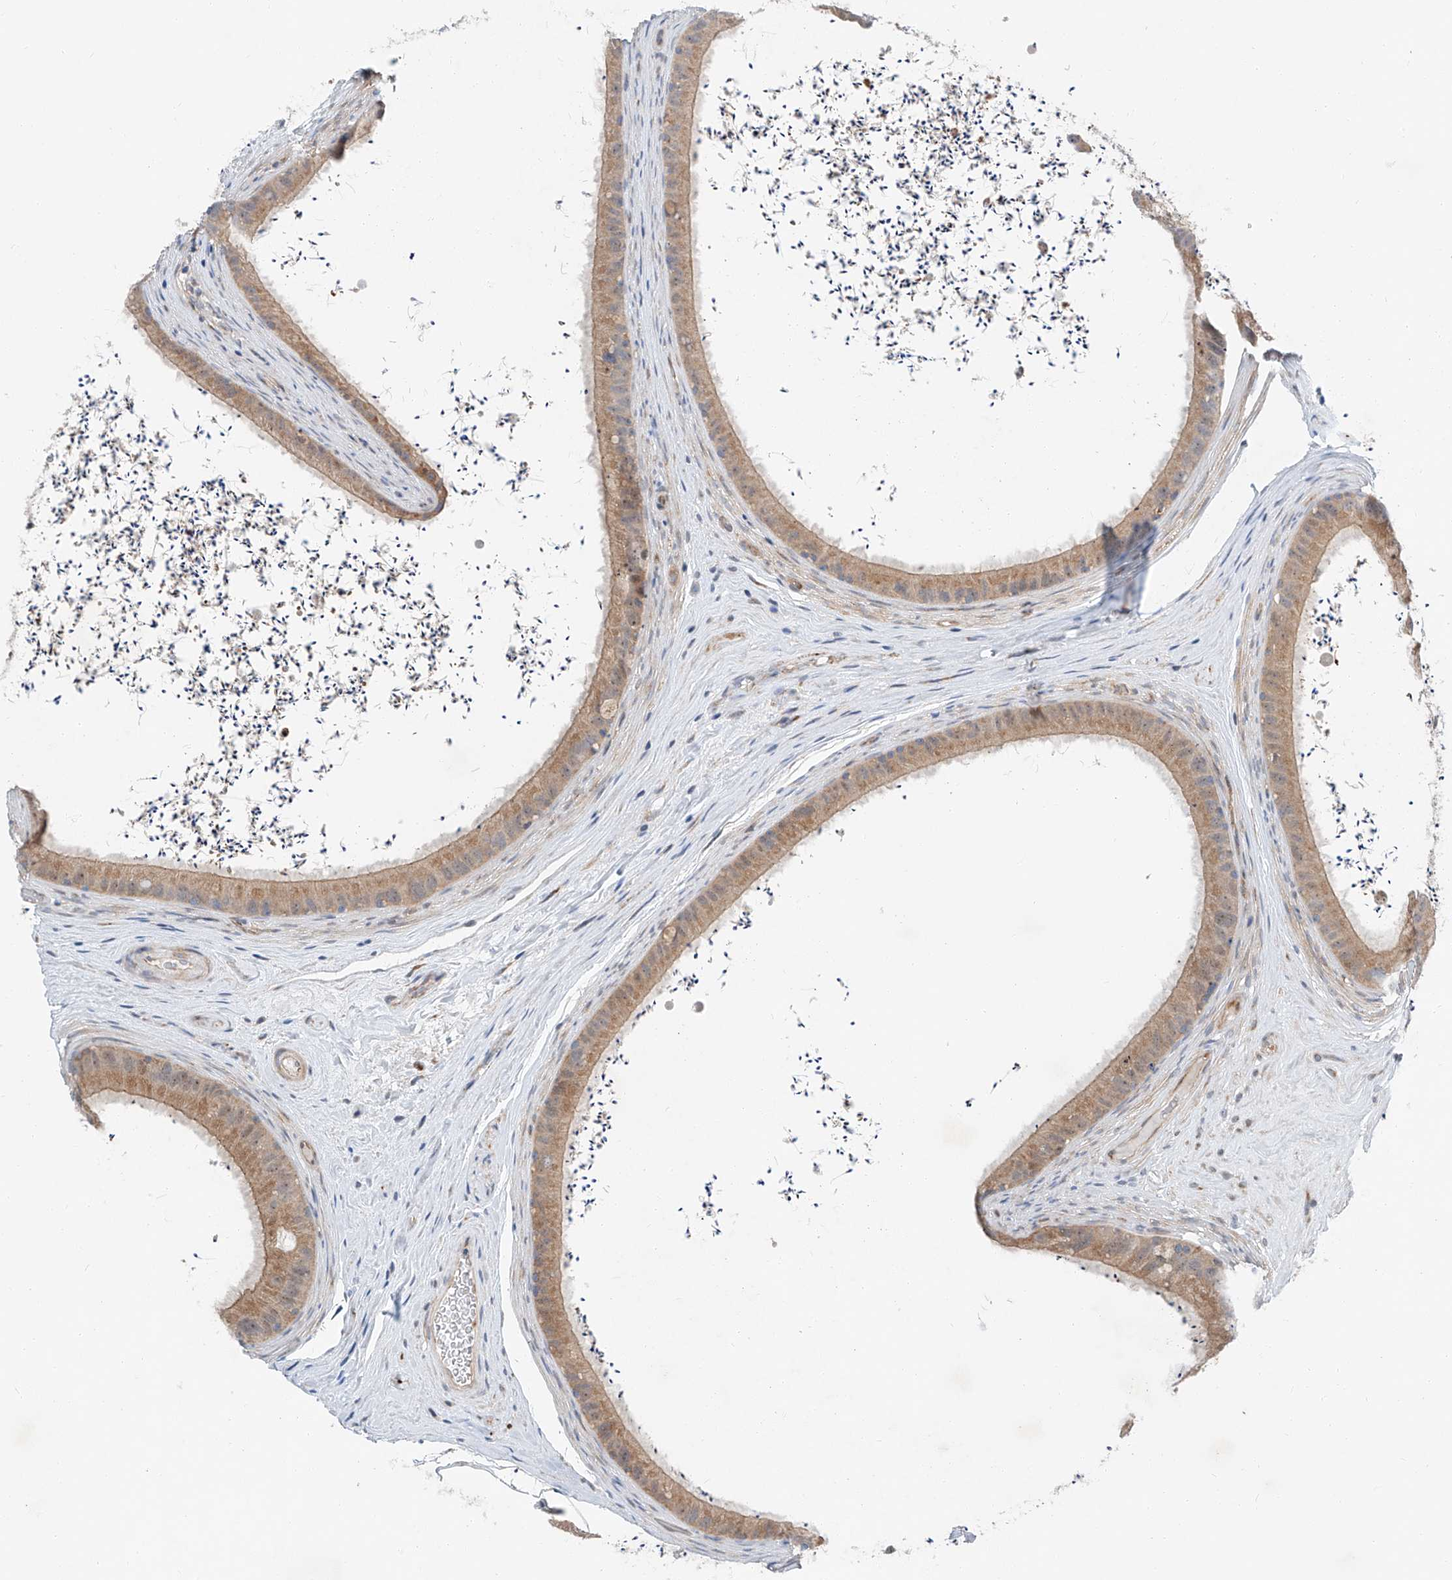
{"staining": {"intensity": "moderate", "quantity": "25%-75%", "location": "cytoplasmic/membranous"}, "tissue": "epididymis", "cell_type": "Glandular cells", "image_type": "normal", "snomed": [{"axis": "morphology", "description": "Normal tissue, NOS"}, {"axis": "topography", "description": "Epididymis, spermatic cord, NOS"}], "caption": "Immunohistochemistry staining of unremarkable epididymis, which displays medium levels of moderate cytoplasmic/membranous positivity in approximately 25%-75% of glandular cells indicating moderate cytoplasmic/membranous protein positivity. The staining was performed using DAB (3,3'-diaminobenzidine) (brown) for protein detection and nuclei were counterstained in hematoxylin (blue).", "gene": "CLDND1", "patient": {"sex": "male", "age": 50}}